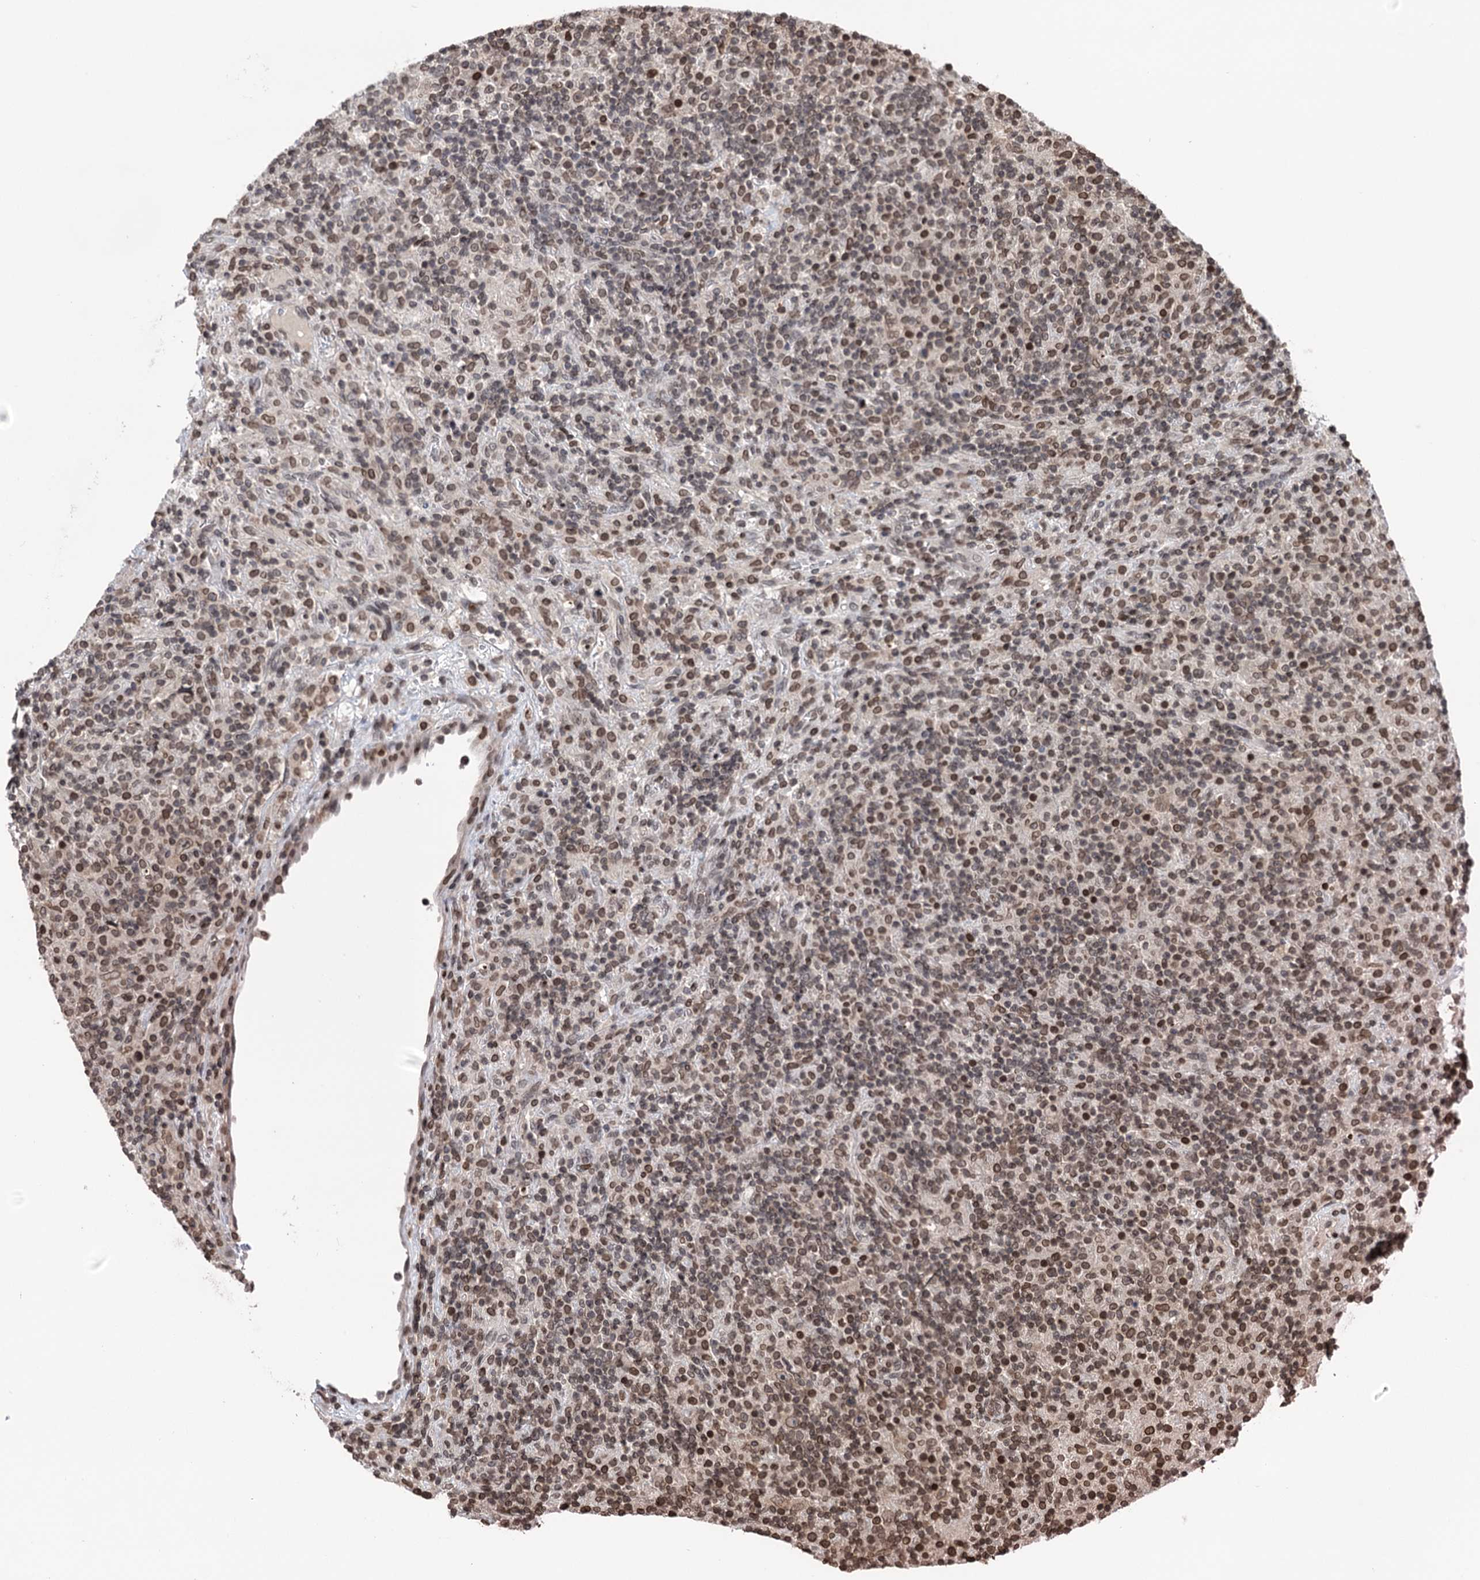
{"staining": {"intensity": "moderate", "quantity": ">75%", "location": "nuclear"}, "tissue": "lymphoma", "cell_type": "Tumor cells", "image_type": "cancer", "snomed": [{"axis": "morphology", "description": "Hodgkin's disease, NOS"}, {"axis": "topography", "description": "Lymph node"}], "caption": "Immunohistochemical staining of lymphoma displays medium levels of moderate nuclear positivity in about >75% of tumor cells. (brown staining indicates protein expression, while blue staining denotes nuclei).", "gene": "CCDC77", "patient": {"sex": "male", "age": 70}}